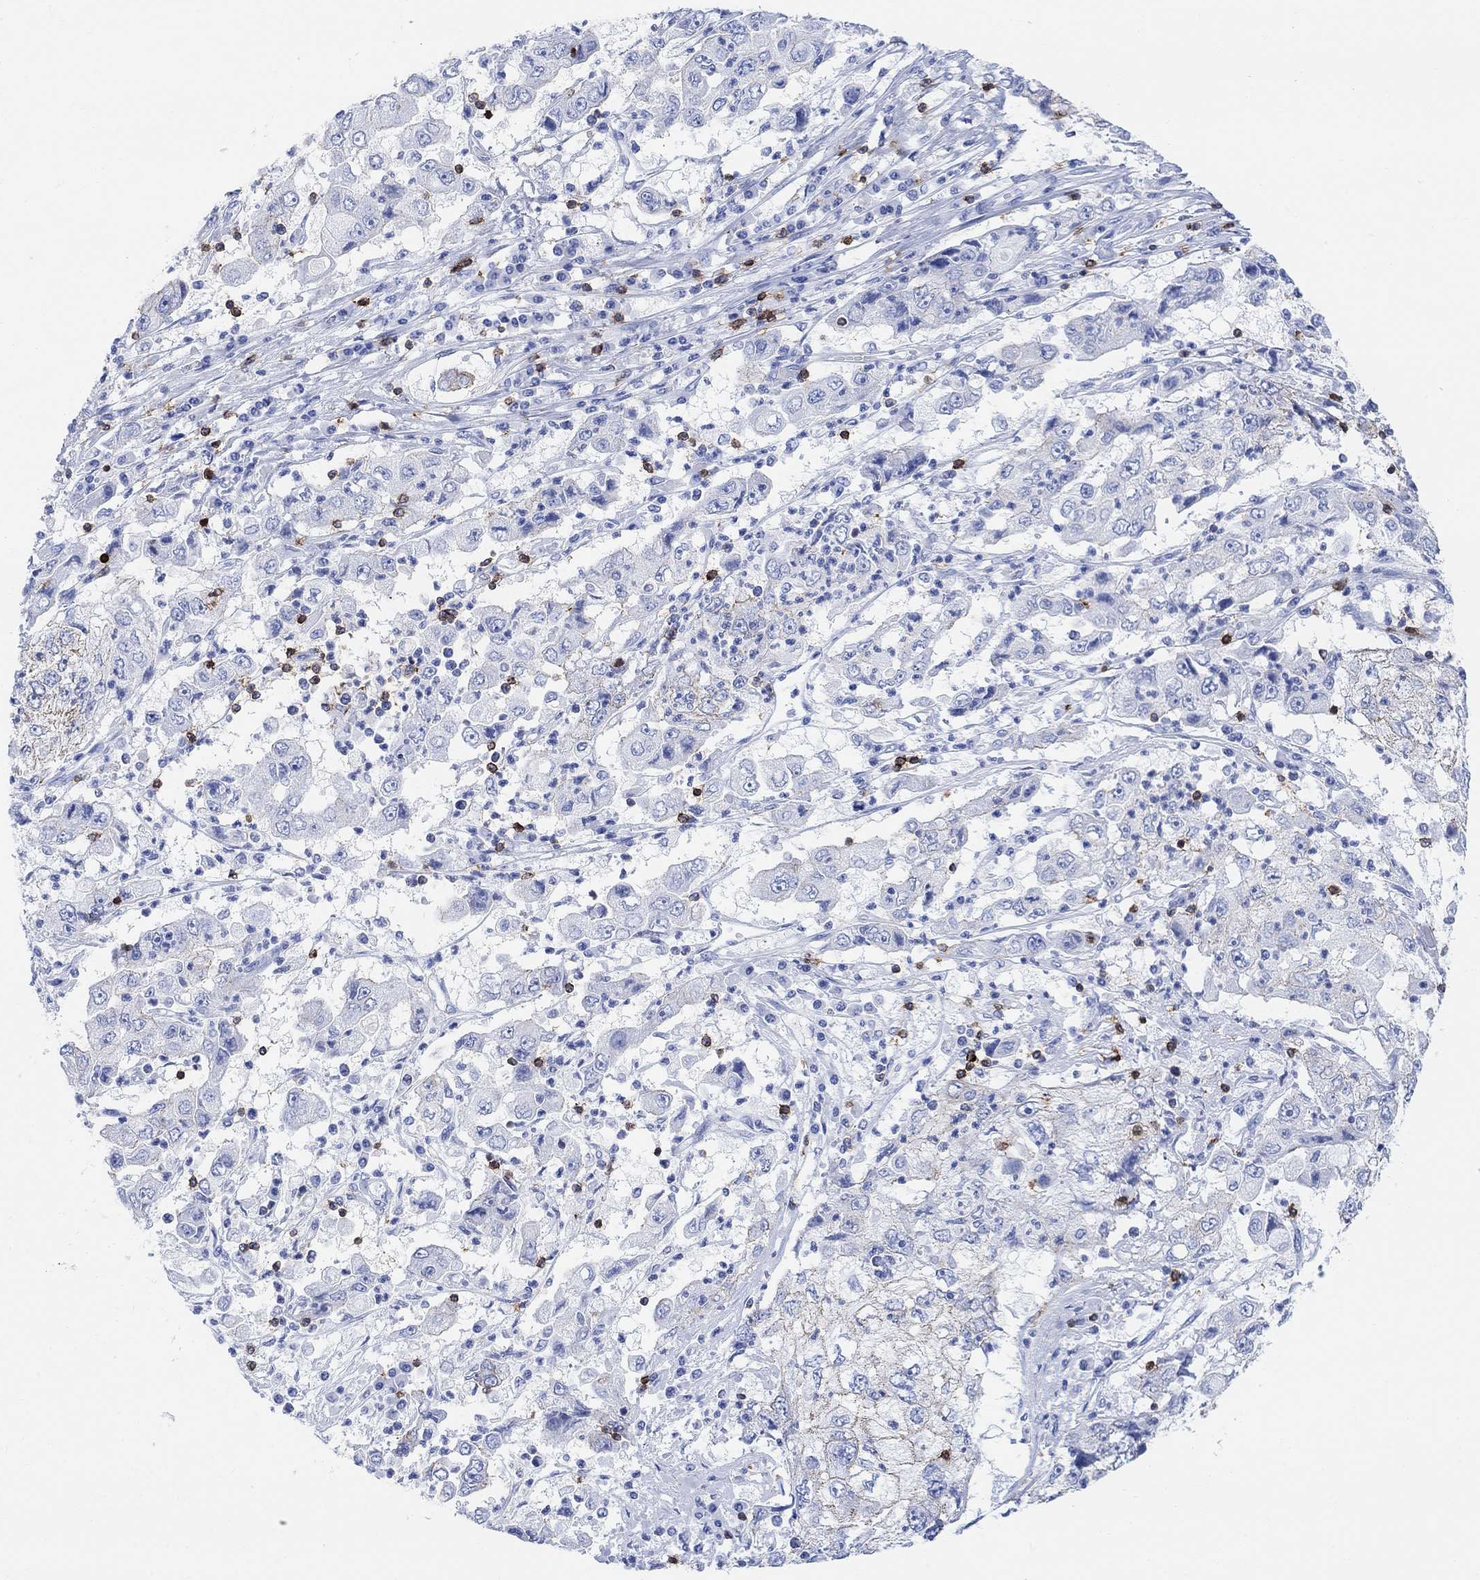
{"staining": {"intensity": "negative", "quantity": "none", "location": "none"}, "tissue": "cervical cancer", "cell_type": "Tumor cells", "image_type": "cancer", "snomed": [{"axis": "morphology", "description": "Squamous cell carcinoma, NOS"}, {"axis": "topography", "description": "Cervix"}], "caption": "DAB (3,3'-diaminobenzidine) immunohistochemical staining of human cervical squamous cell carcinoma reveals no significant expression in tumor cells.", "gene": "GPR65", "patient": {"sex": "female", "age": 36}}